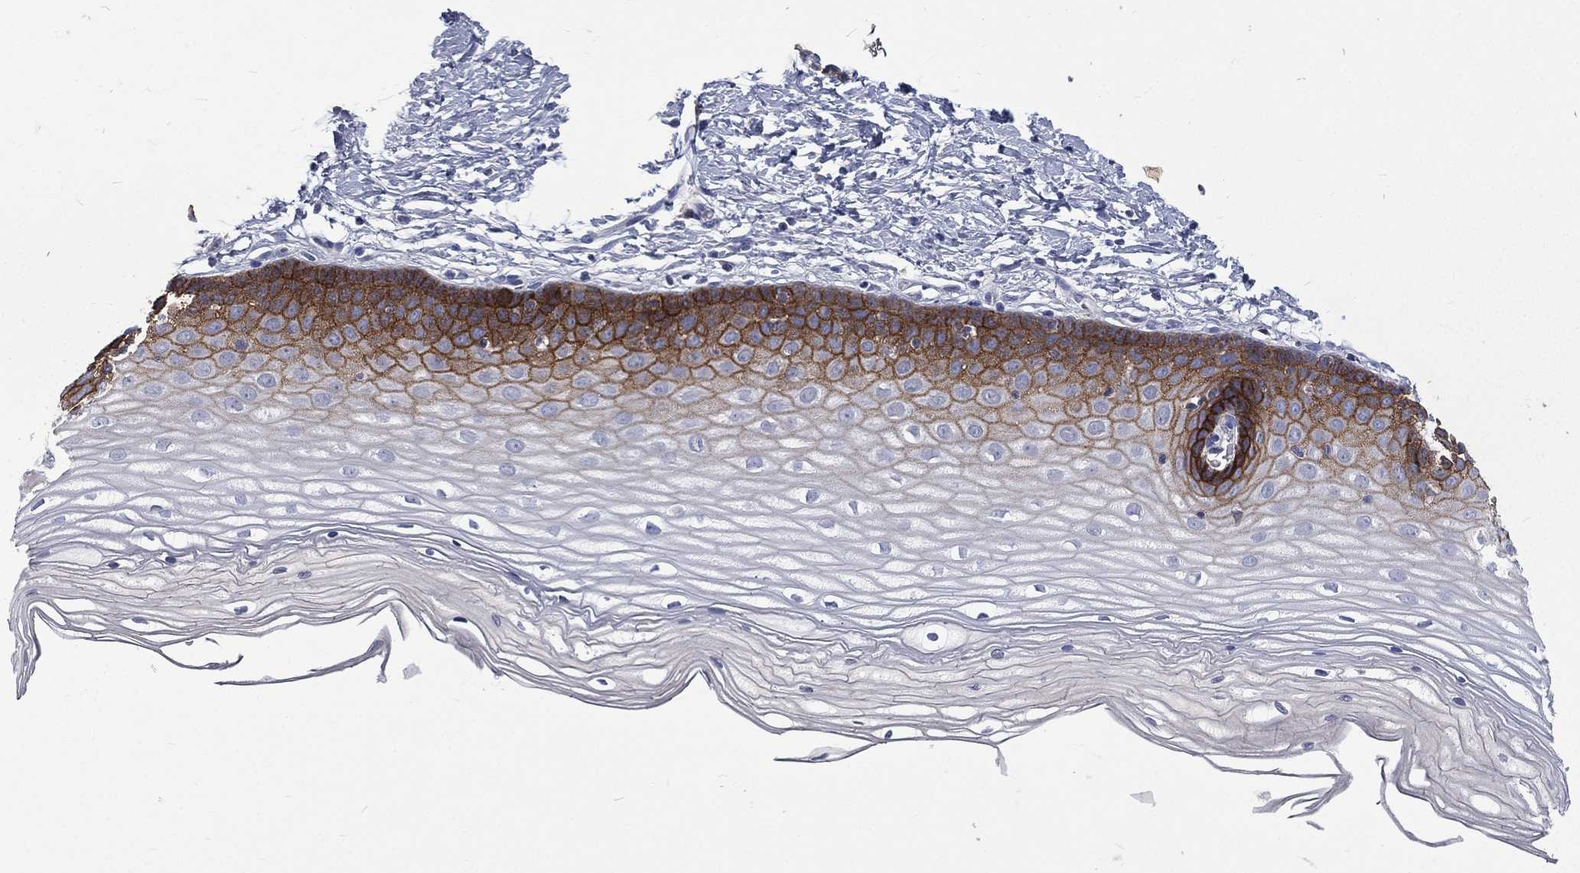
{"staining": {"intensity": "strong", "quantity": "<25%", "location": "cytoplasmic/membranous"}, "tissue": "cervix", "cell_type": "Glandular cells", "image_type": "normal", "snomed": [{"axis": "morphology", "description": "Normal tissue, NOS"}, {"axis": "topography", "description": "Cervix"}], "caption": "IHC histopathology image of benign cervix: human cervix stained using IHC displays medium levels of strong protein expression localized specifically in the cytoplasmic/membranous of glandular cells, appearing as a cytoplasmic/membranous brown color.", "gene": "CA12", "patient": {"sex": "female", "age": 37}}